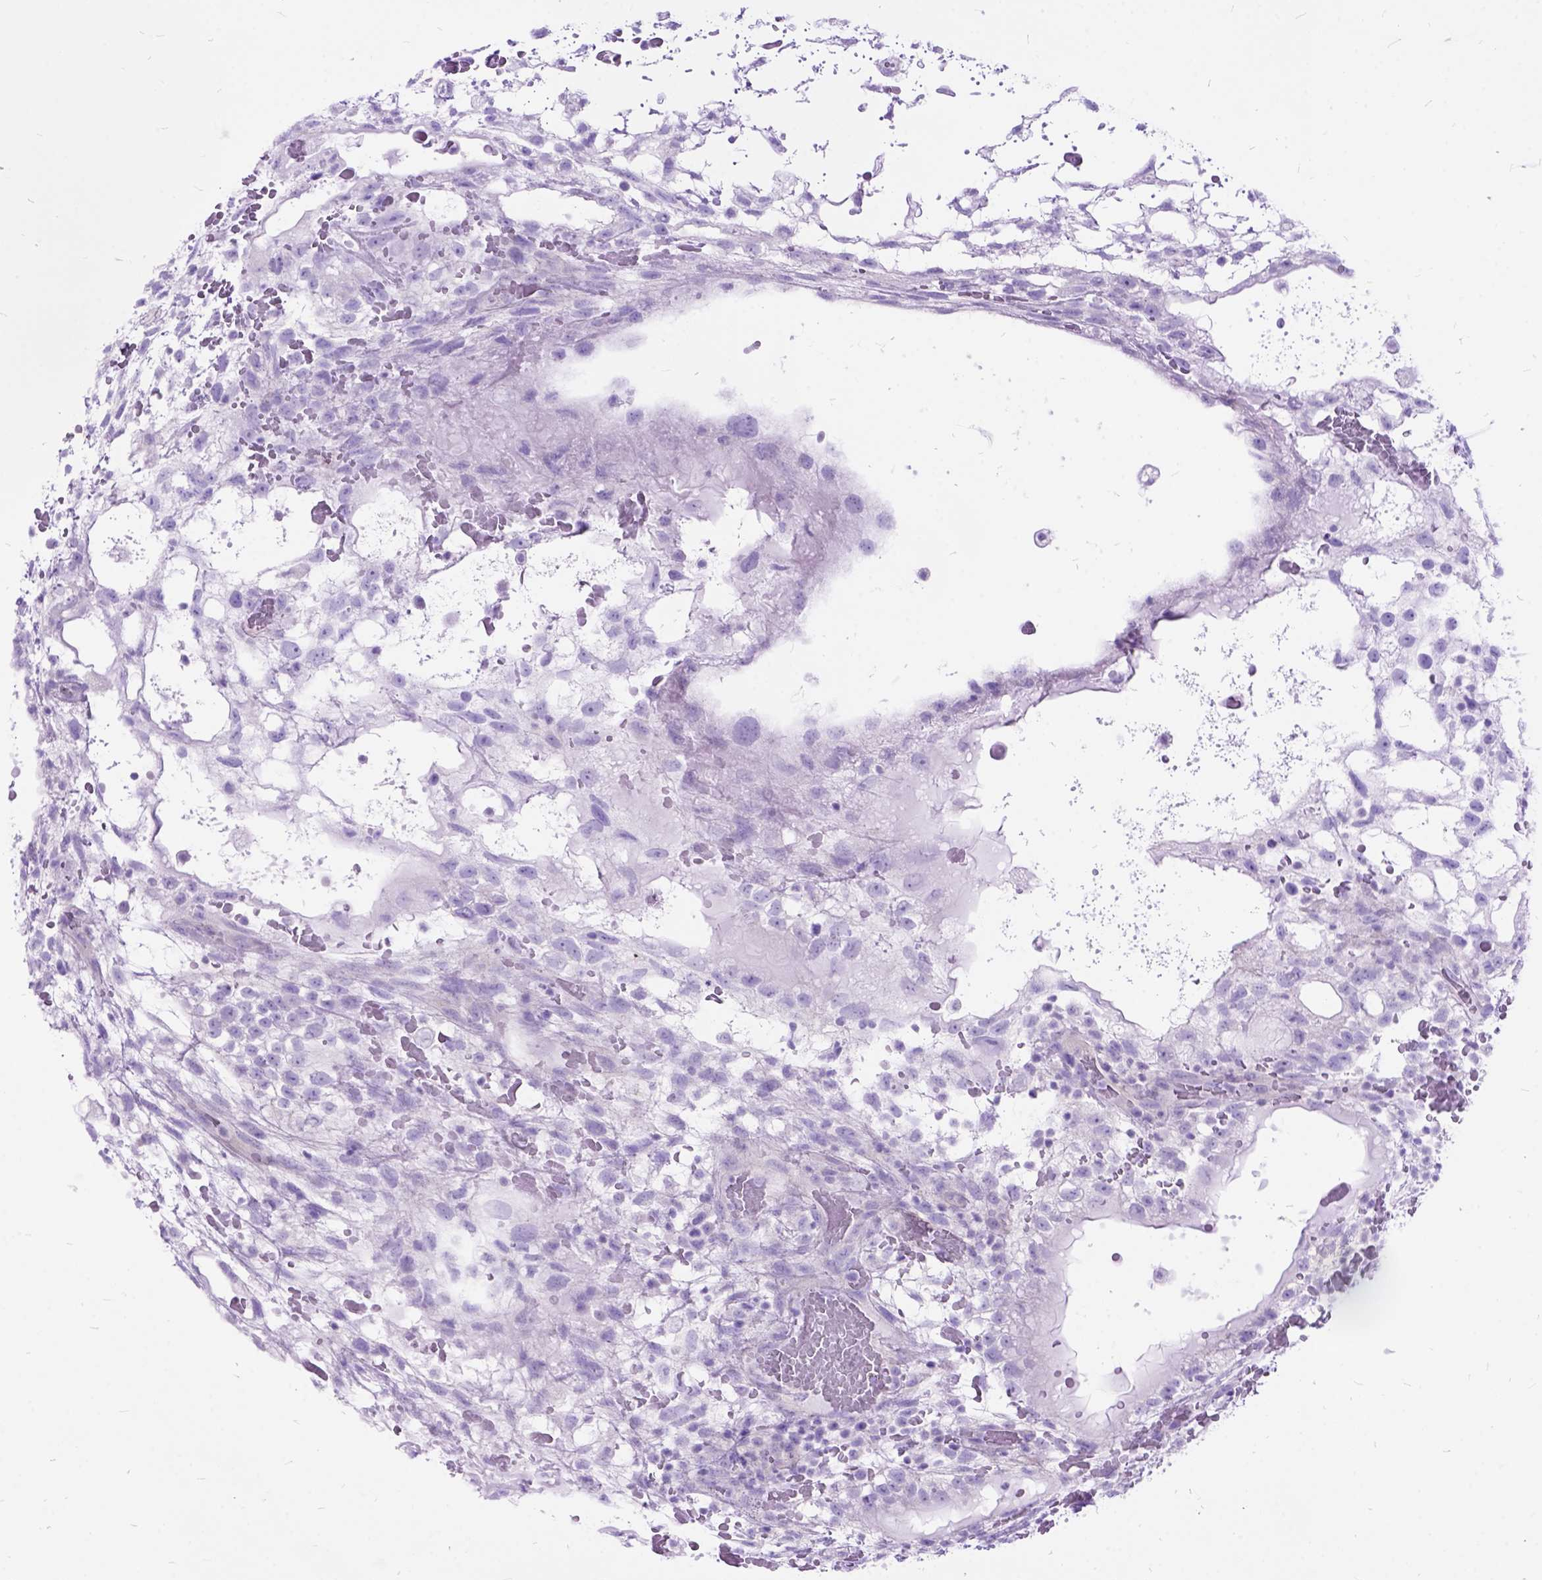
{"staining": {"intensity": "negative", "quantity": "none", "location": "none"}, "tissue": "testis cancer", "cell_type": "Tumor cells", "image_type": "cancer", "snomed": [{"axis": "morphology", "description": "Normal tissue, NOS"}, {"axis": "morphology", "description": "Carcinoma, Embryonal, NOS"}, {"axis": "topography", "description": "Testis"}], "caption": "High power microscopy photomicrograph of an immunohistochemistry image of testis cancer, revealing no significant expression in tumor cells. The staining is performed using DAB (3,3'-diaminobenzidine) brown chromogen with nuclei counter-stained in using hematoxylin.", "gene": "ARL9", "patient": {"sex": "male", "age": 32}}